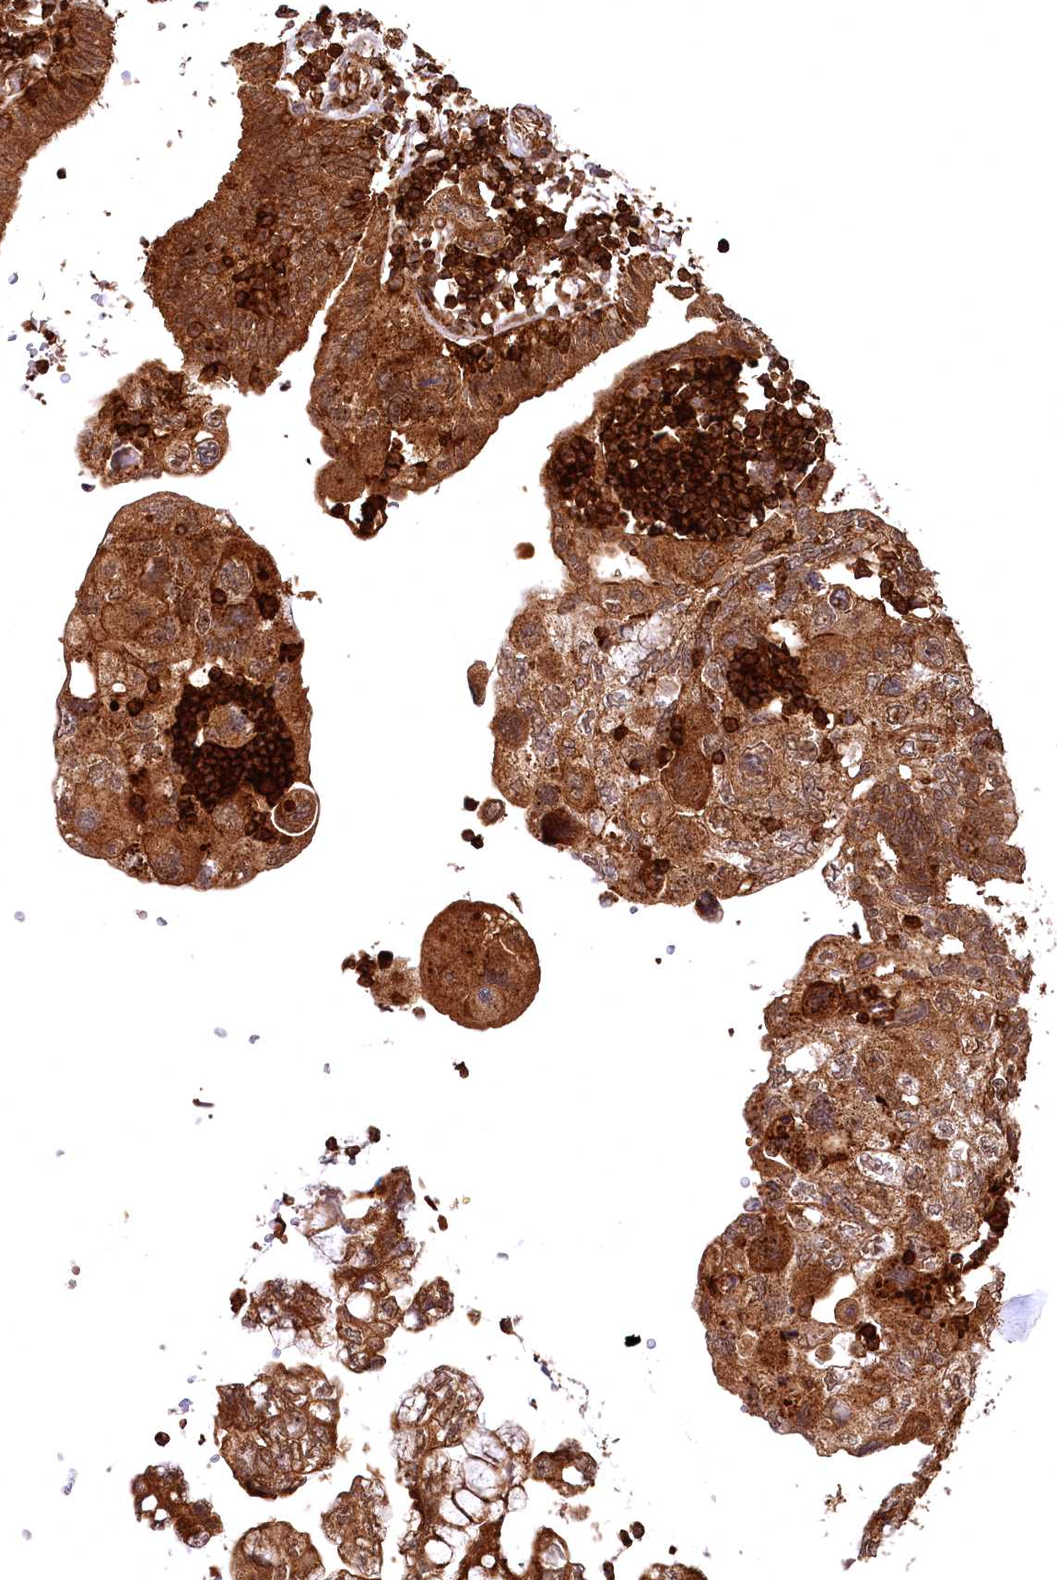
{"staining": {"intensity": "moderate", "quantity": ">75%", "location": "cytoplasmic/membranous"}, "tissue": "pancreatic cancer", "cell_type": "Tumor cells", "image_type": "cancer", "snomed": [{"axis": "morphology", "description": "Adenocarcinoma, NOS"}, {"axis": "topography", "description": "Pancreas"}], "caption": "The immunohistochemical stain highlights moderate cytoplasmic/membranous staining in tumor cells of pancreatic cancer (adenocarcinoma) tissue.", "gene": "STUB1", "patient": {"sex": "female", "age": 73}}